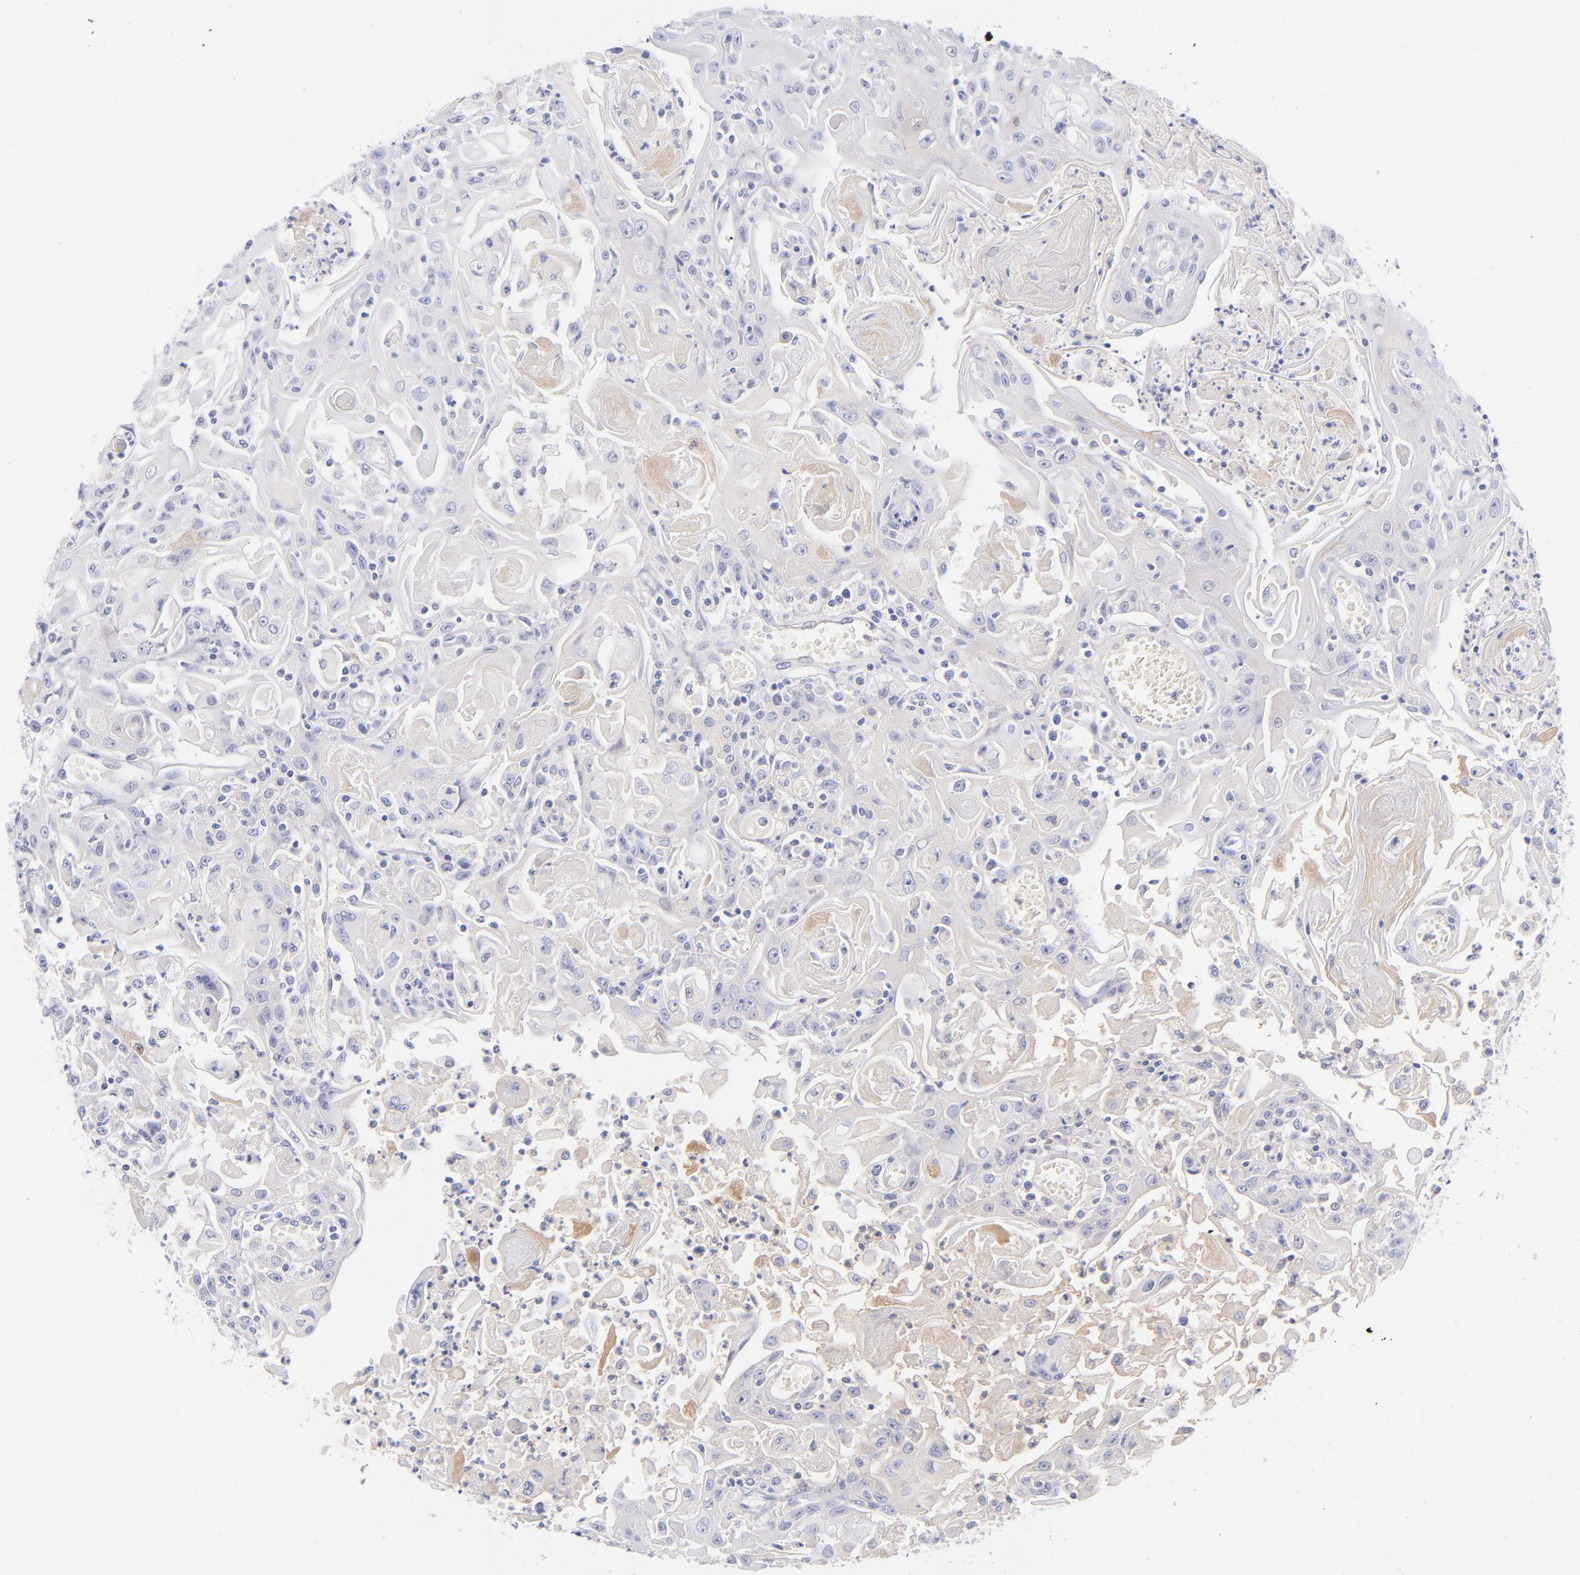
{"staining": {"intensity": "weak", "quantity": "<25%", "location": "cytoplasmic/membranous"}, "tissue": "head and neck cancer", "cell_type": "Tumor cells", "image_type": "cancer", "snomed": [{"axis": "morphology", "description": "Squamous cell carcinoma, NOS"}, {"axis": "topography", "description": "Oral tissue"}, {"axis": "topography", "description": "Head-Neck"}], "caption": "DAB immunohistochemical staining of human head and neck squamous cell carcinoma displays no significant positivity in tumor cells. (DAB (3,3'-diaminobenzidine) IHC visualized using brightfield microscopy, high magnification).", "gene": "HP", "patient": {"sex": "female", "age": 76}}